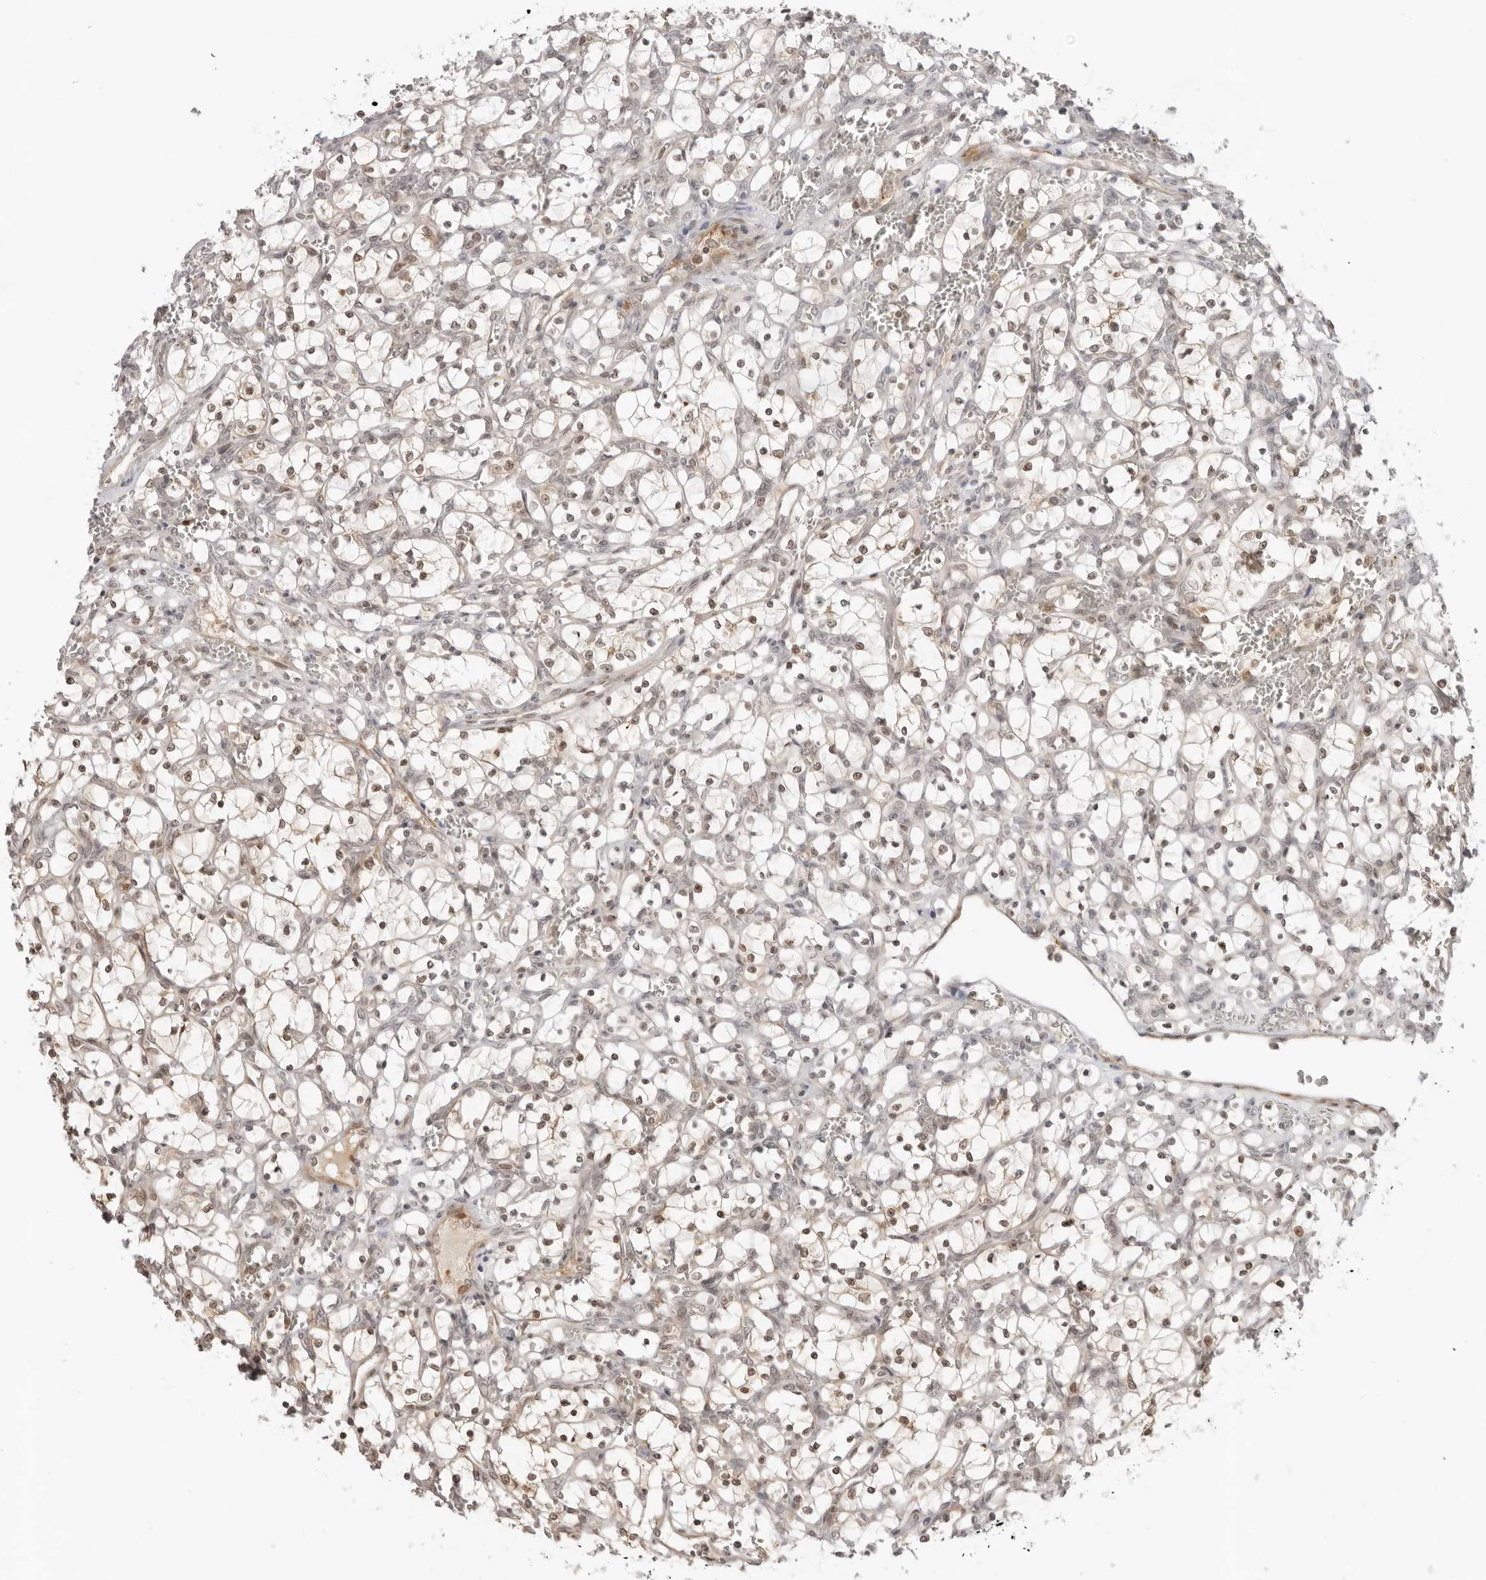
{"staining": {"intensity": "weak", "quantity": ">75%", "location": "nuclear"}, "tissue": "renal cancer", "cell_type": "Tumor cells", "image_type": "cancer", "snomed": [{"axis": "morphology", "description": "Adenocarcinoma, NOS"}, {"axis": "topography", "description": "Kidney"}], "caption": "A micrograph of adenocarcinoma (renal) stained for a protein displays weak nuclear brown staining in tumor cells.", "gene": "RNF146", "patient": {"sex": "female", "age": 69}}